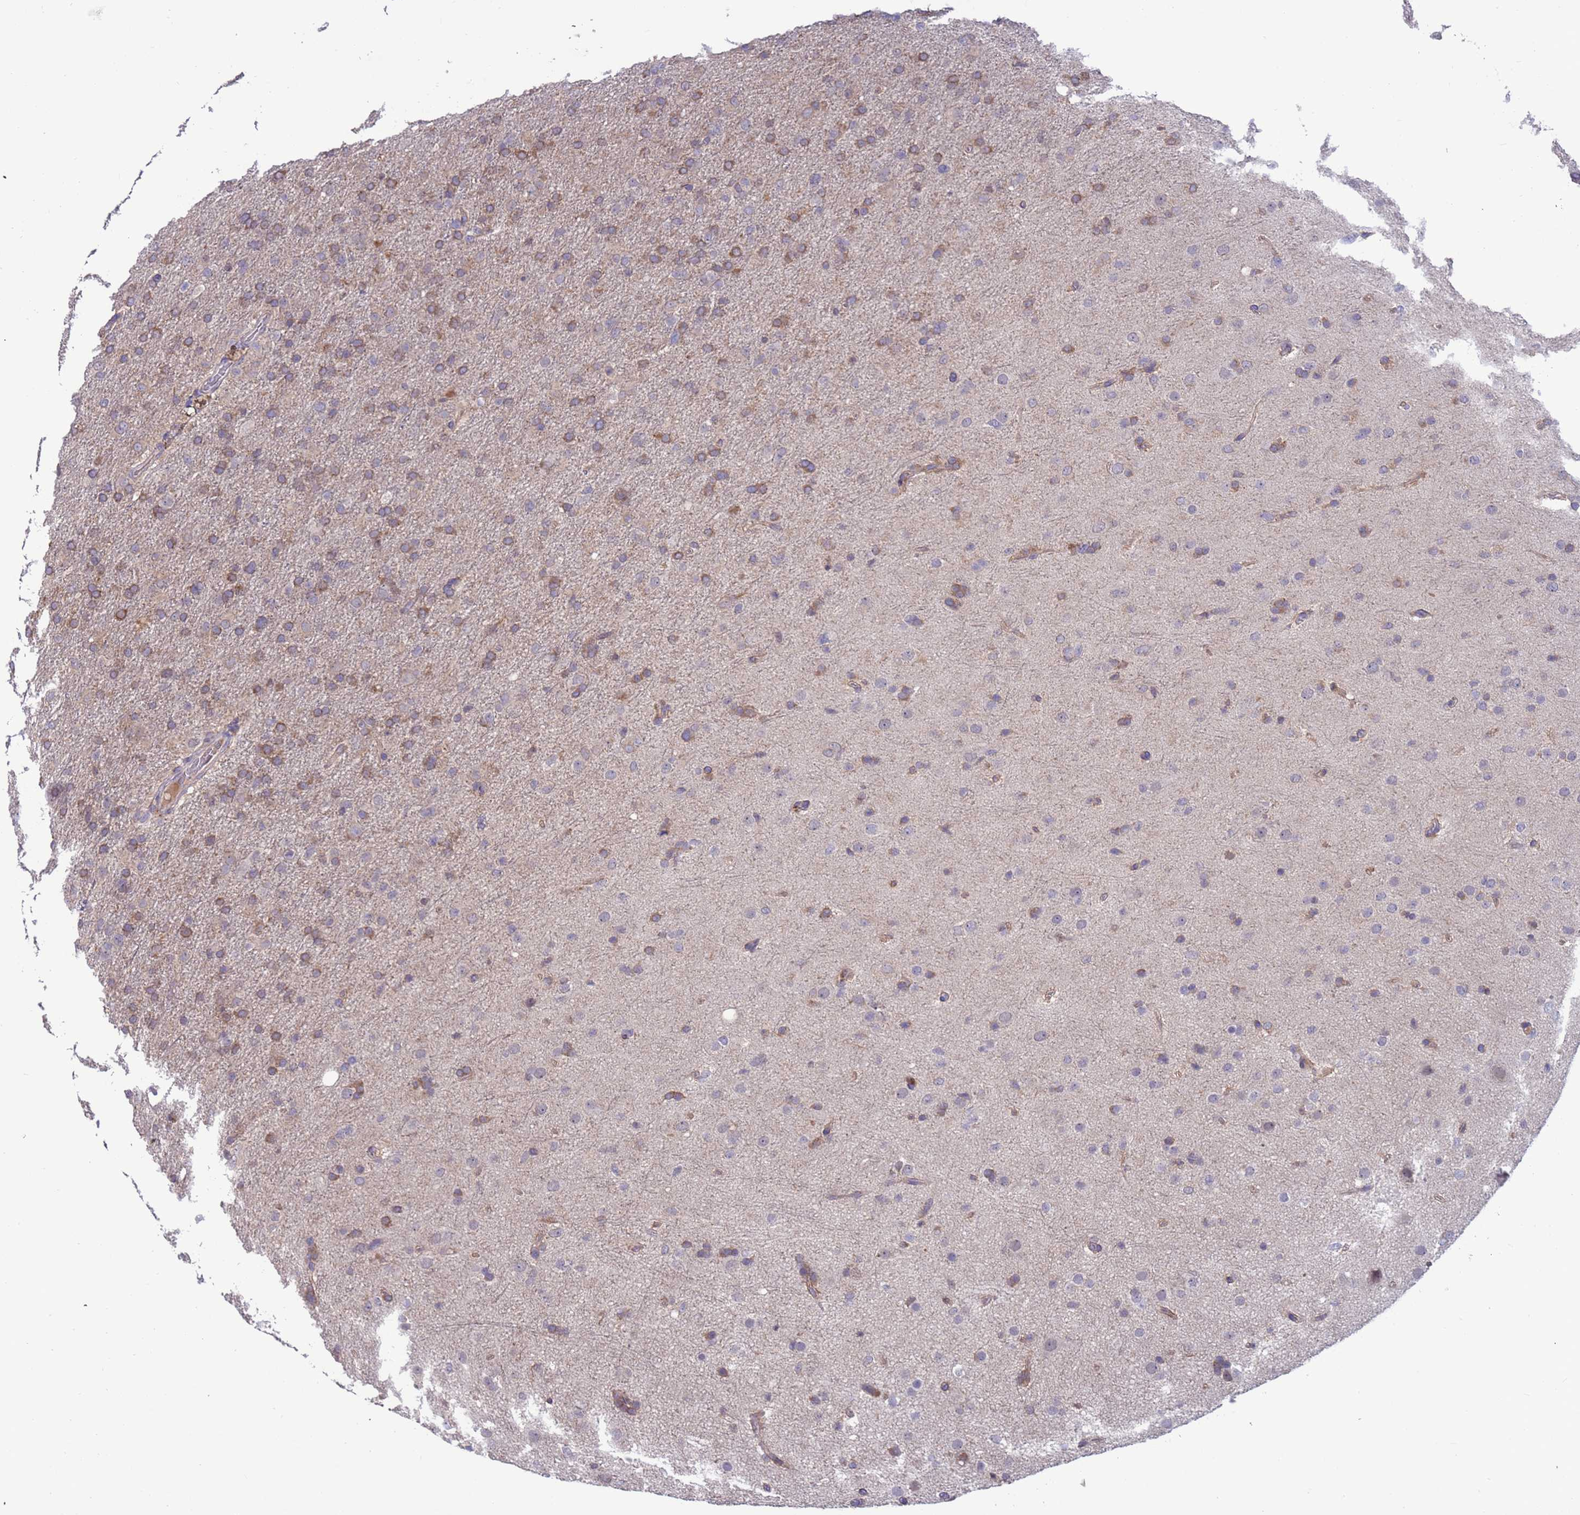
{"staining": {"intensity": "weak", "quantity": "25%-75%", "location": "cytoplasmic/membranous"}, "tissue": "glioma", "cell_type": "Tumor cells", "image_type": "cancer", "snomed": [{"axis": "morphology", "description": "Glioma, malignant, Low grade"}, {"axis": "topography", "description": "Brain"}], "caption": "Immunohistochemistry (IHC) of human glioma displays low levels of weak cytoplasmic/membranous positivity in approximately 25%-75% of tumor cells. Immunohistochemistry (IHC) stains the protein in brown and the nuclei are stained blue.", "gene": "AMPD3", "patient": {"sex": "male", "age": 65}}